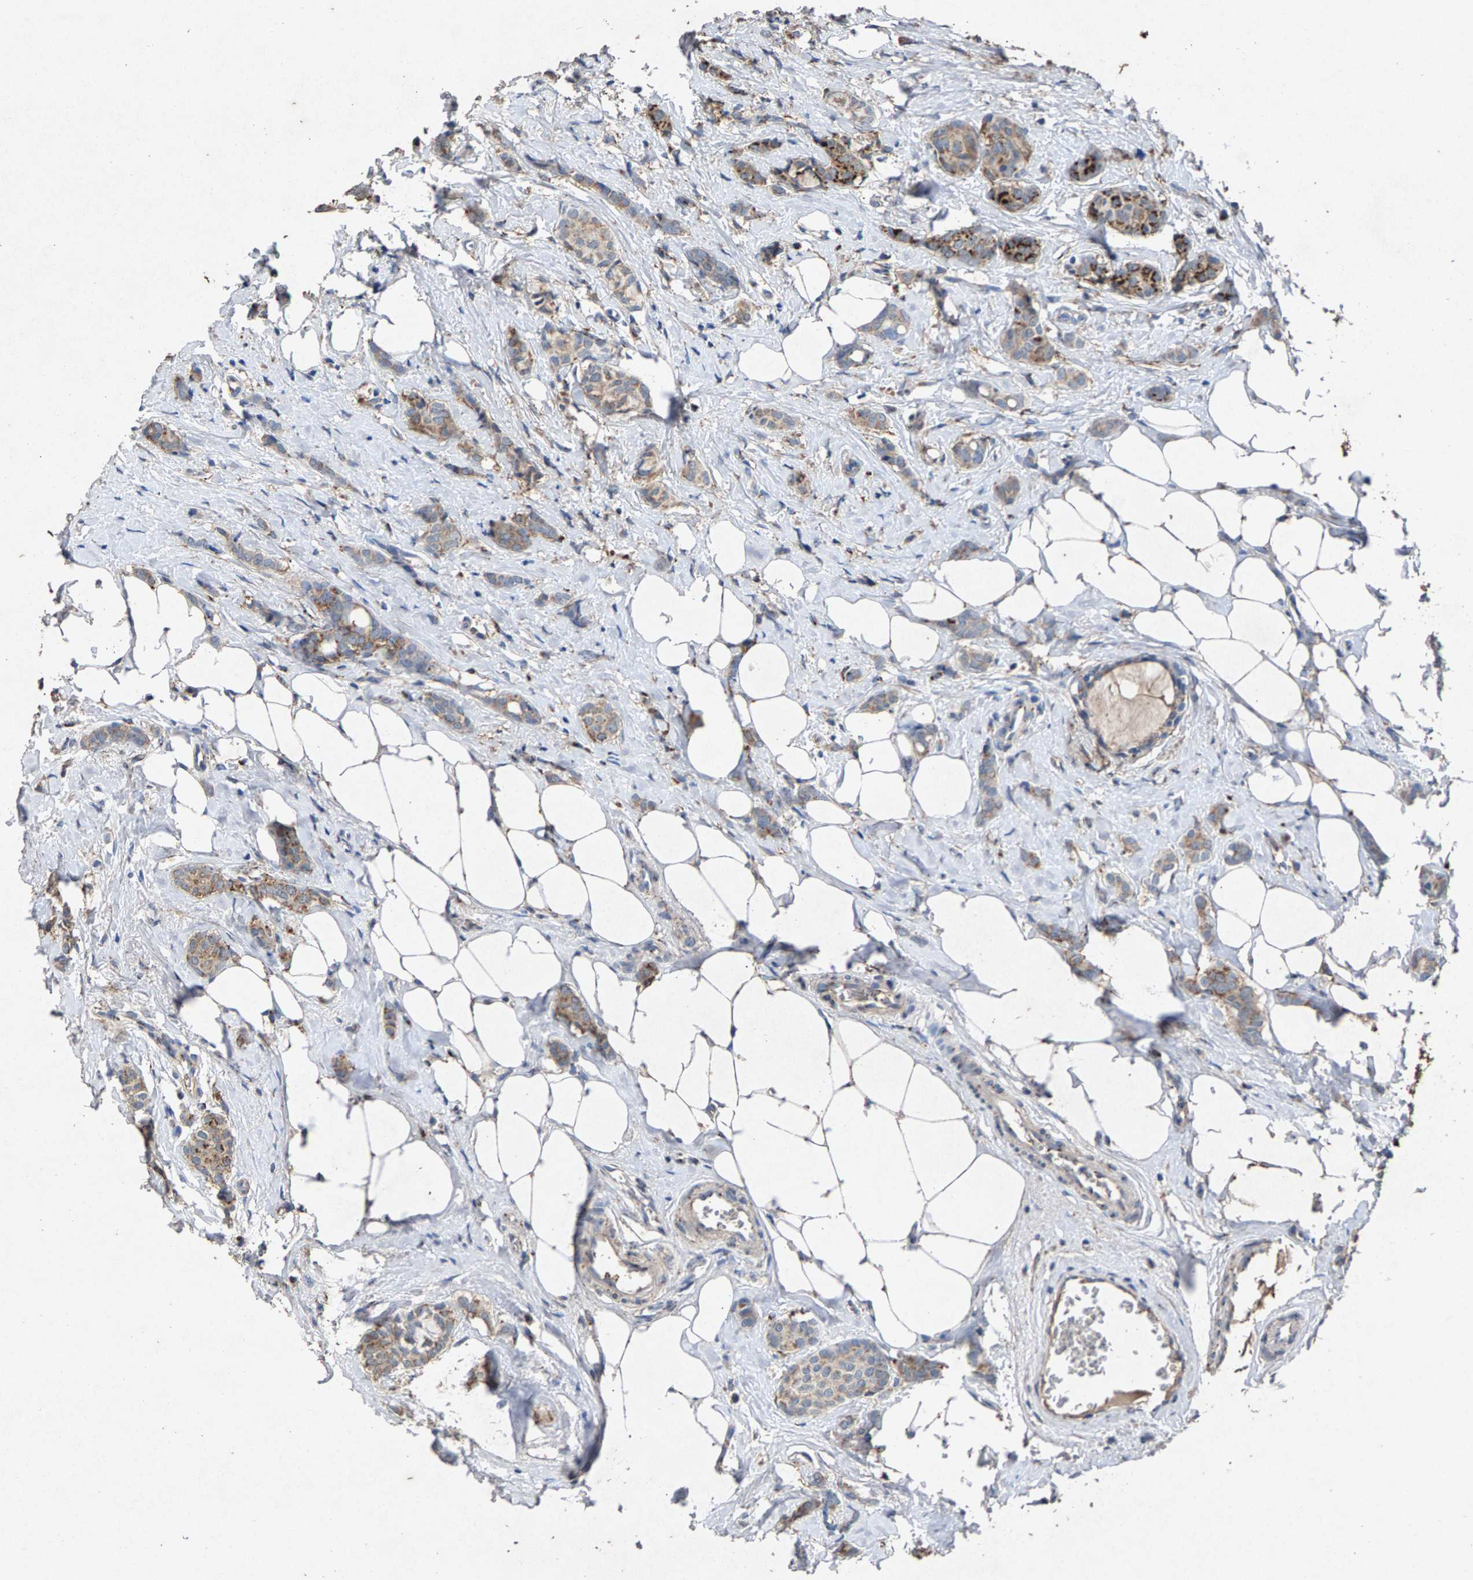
{"staining": {"intensity": "moderate", "quantity": "<25%", "location": "cytoplasmic/membranous"}, "tissue": "breast cancer", "cell_type": "Tumor cells", "image_type": "cancer", "snomed": [{"axis": "morphology", "description": "Lobular carcinoma"}, {"axis": "topography", "description": "Breast"}], "caption": "Immunohistochemistry (IHC) of human breast lobular carcinoma shows low levels of moderate cytoplasmic/membranous positivity in about <25% of tumor cells.", "gene": "MAN2A1", "patient": {"sex": "female", "age": 60}}